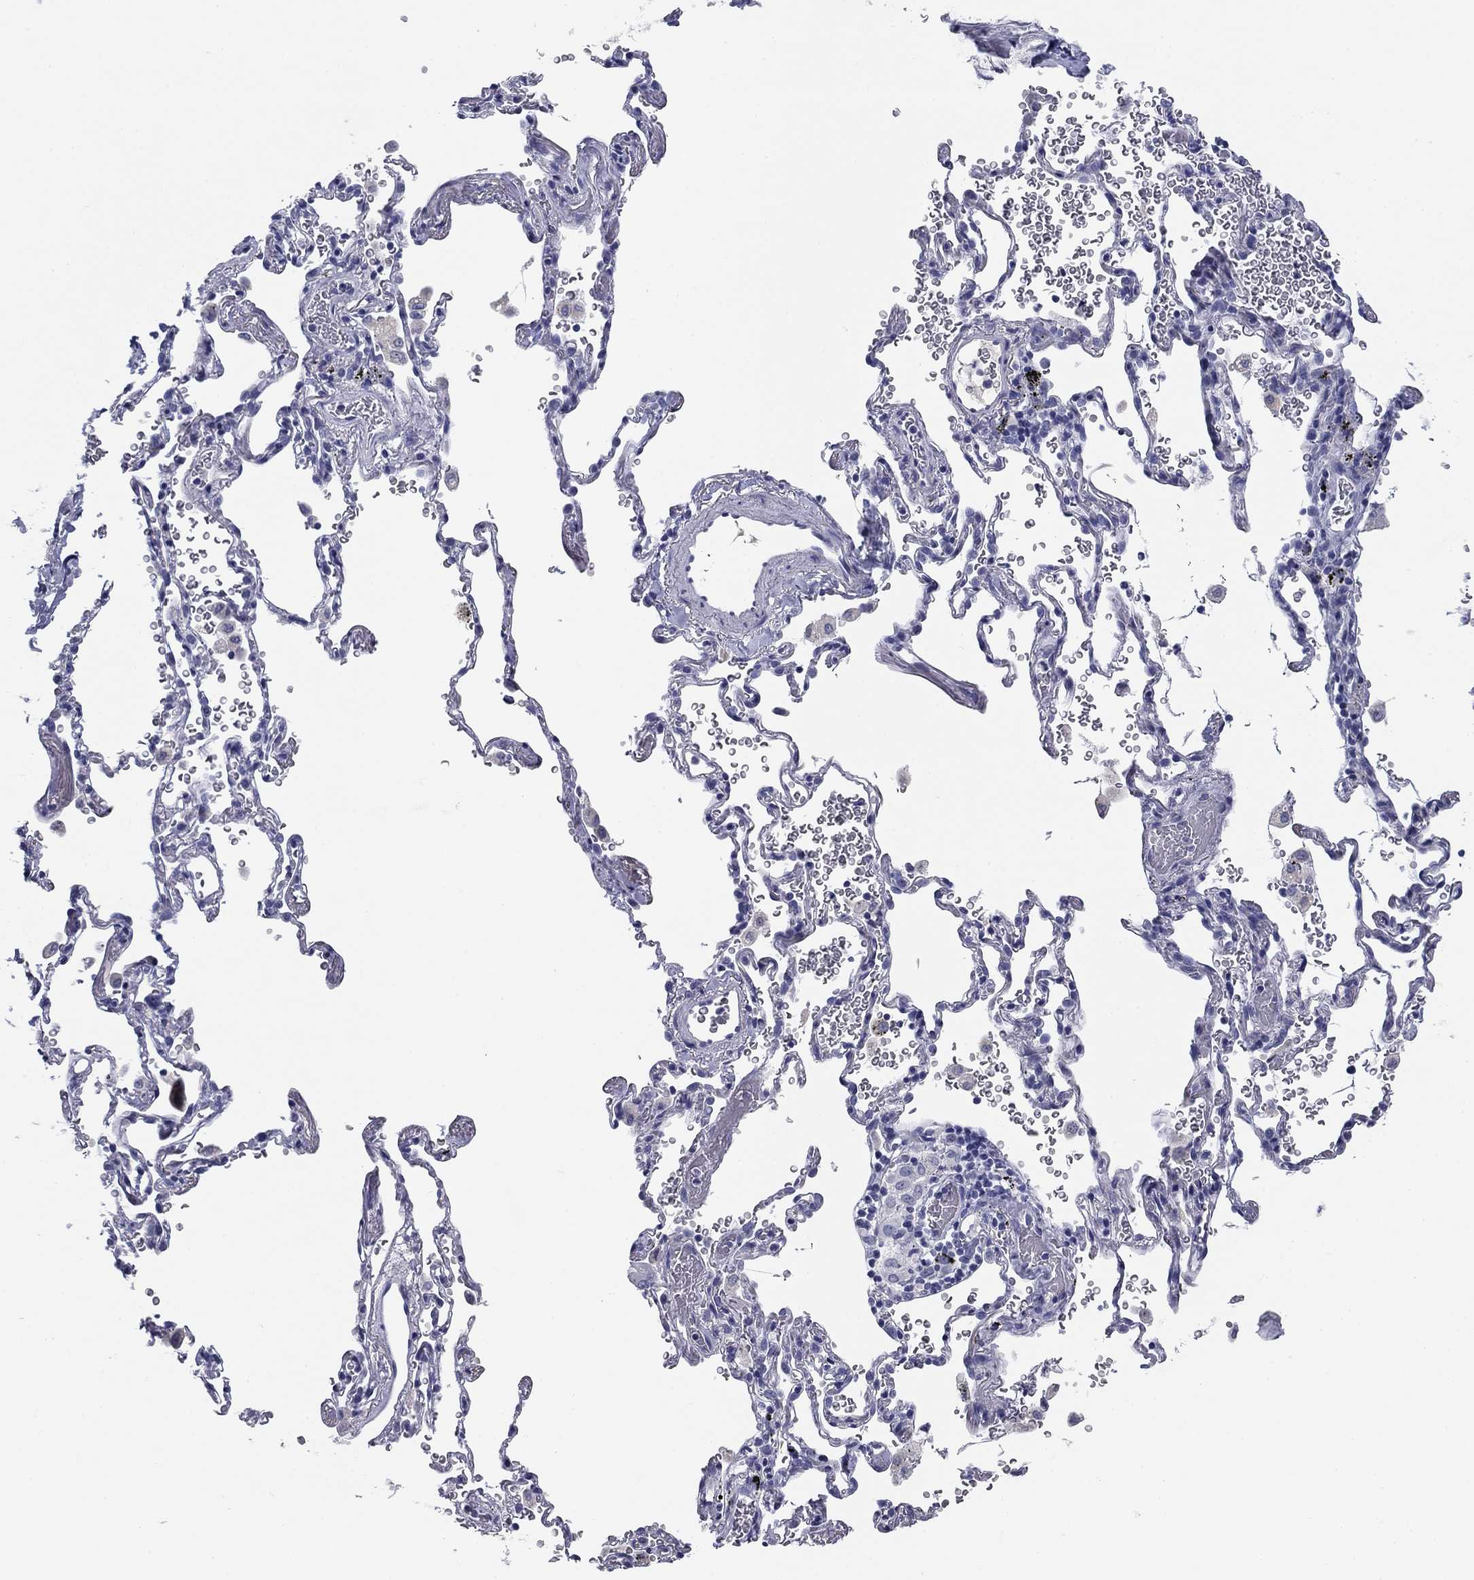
{"staining": {"intensity": "negative", "quantity": "none", "location": "none"}, "tissue": "adipose tissue", "cell_type": "Adipocytes", "image_type": "normal", "snomed": [{"axis": "morphology", "description": "Normal tissue, NOS"}, {"axis": "morphology", "description": "Adenocarcinoma, NOS"}, {"axis": "topography", "description": "Cartilage tissue"}, {"axis": "topography", "description": "Lung"}], "caption": "Immunohistochemistry histopathology image of benign human adipose tissue stained for a protein (brown), which demonstrates no staining in adipocytes. (DAB immunohistochemistry, high magnification).", "gene": "KCNH1", "patient": {"sex": "male", "age": 59}}